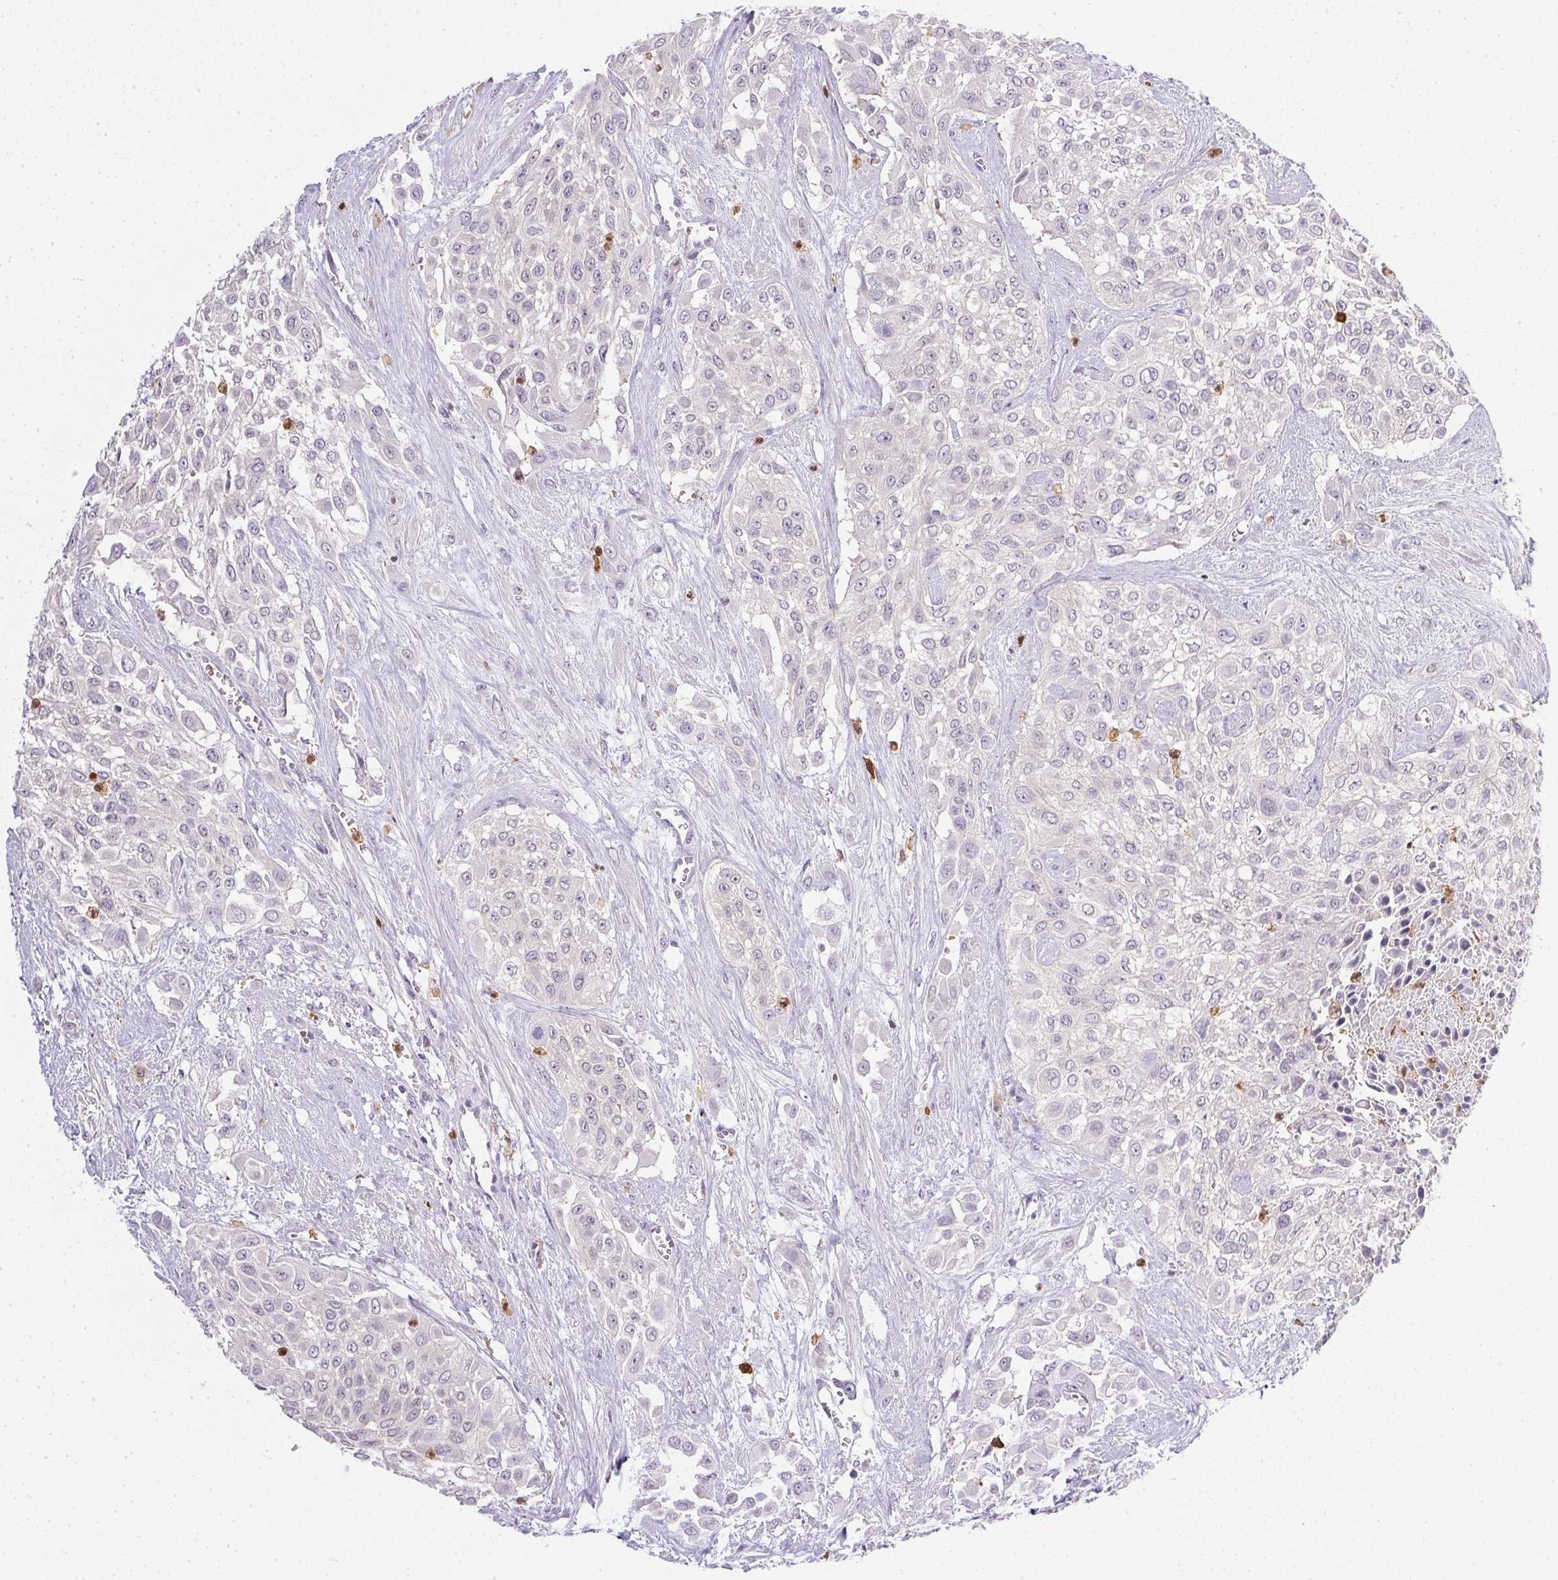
{"staining": {"intensity": "negative", "quantity": "none", "location": "none"}, "tissue": "urothelial cancer", "cell_type": "Tumor cells", "image_type": "cancer", "snomed": [{"axis": "morphology", "description": "Urothelial carcinoma, High grade"}, {"axis": "topography", "description": "Urinary bladder"}], "caption": "This is a photomicrograph of IHC staining of high-grade urothelial carcinoma, which shows no staining in tumor cells.", "gene": "DNAJC5G", "patient": {"sex": "male", "age": 57}}